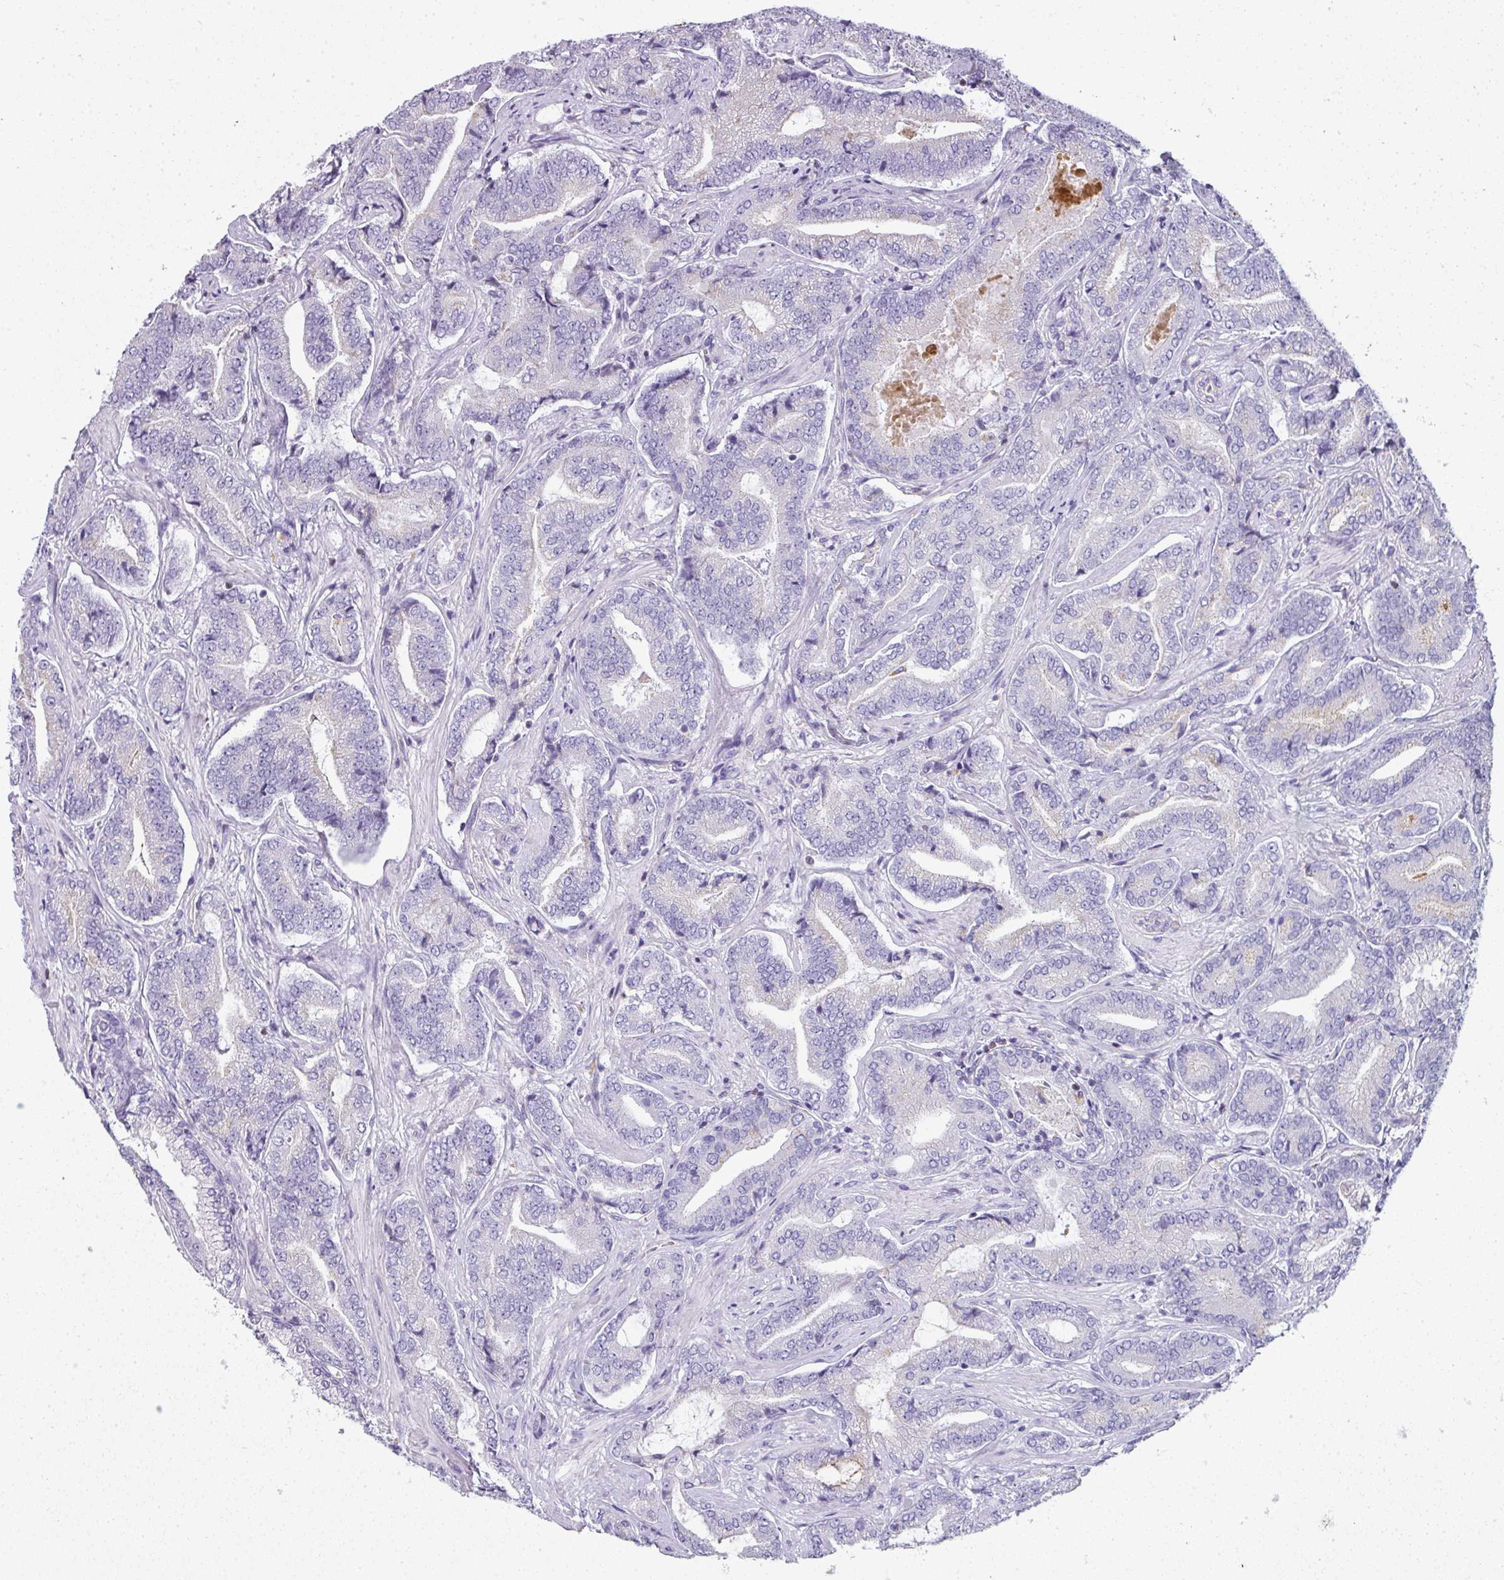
{"staining": {"intensity": "negative", "quantity": "none", "location": "none"}, "tissue": "prostate cancer", "cell_type": "Tumor cells", "image_type": "cancer", "snomed": [{"axis": "morphology", "description": "Adenocarcinoma, Low grade"}, {"axis": "topography", "description": "Prostate and seminal vesicle, NOS"}], "caption": "The IHC histopathology image has no significant staining in tumor cells of prostate cancer (adenocarcinoma (low-grade)) tissue. The staining is performed using DAB brown chromogen with nuclei counter-stained in using hematoxylin.", "gene": "STAT5A", "patient": {"sex": "male", "age": 61}}